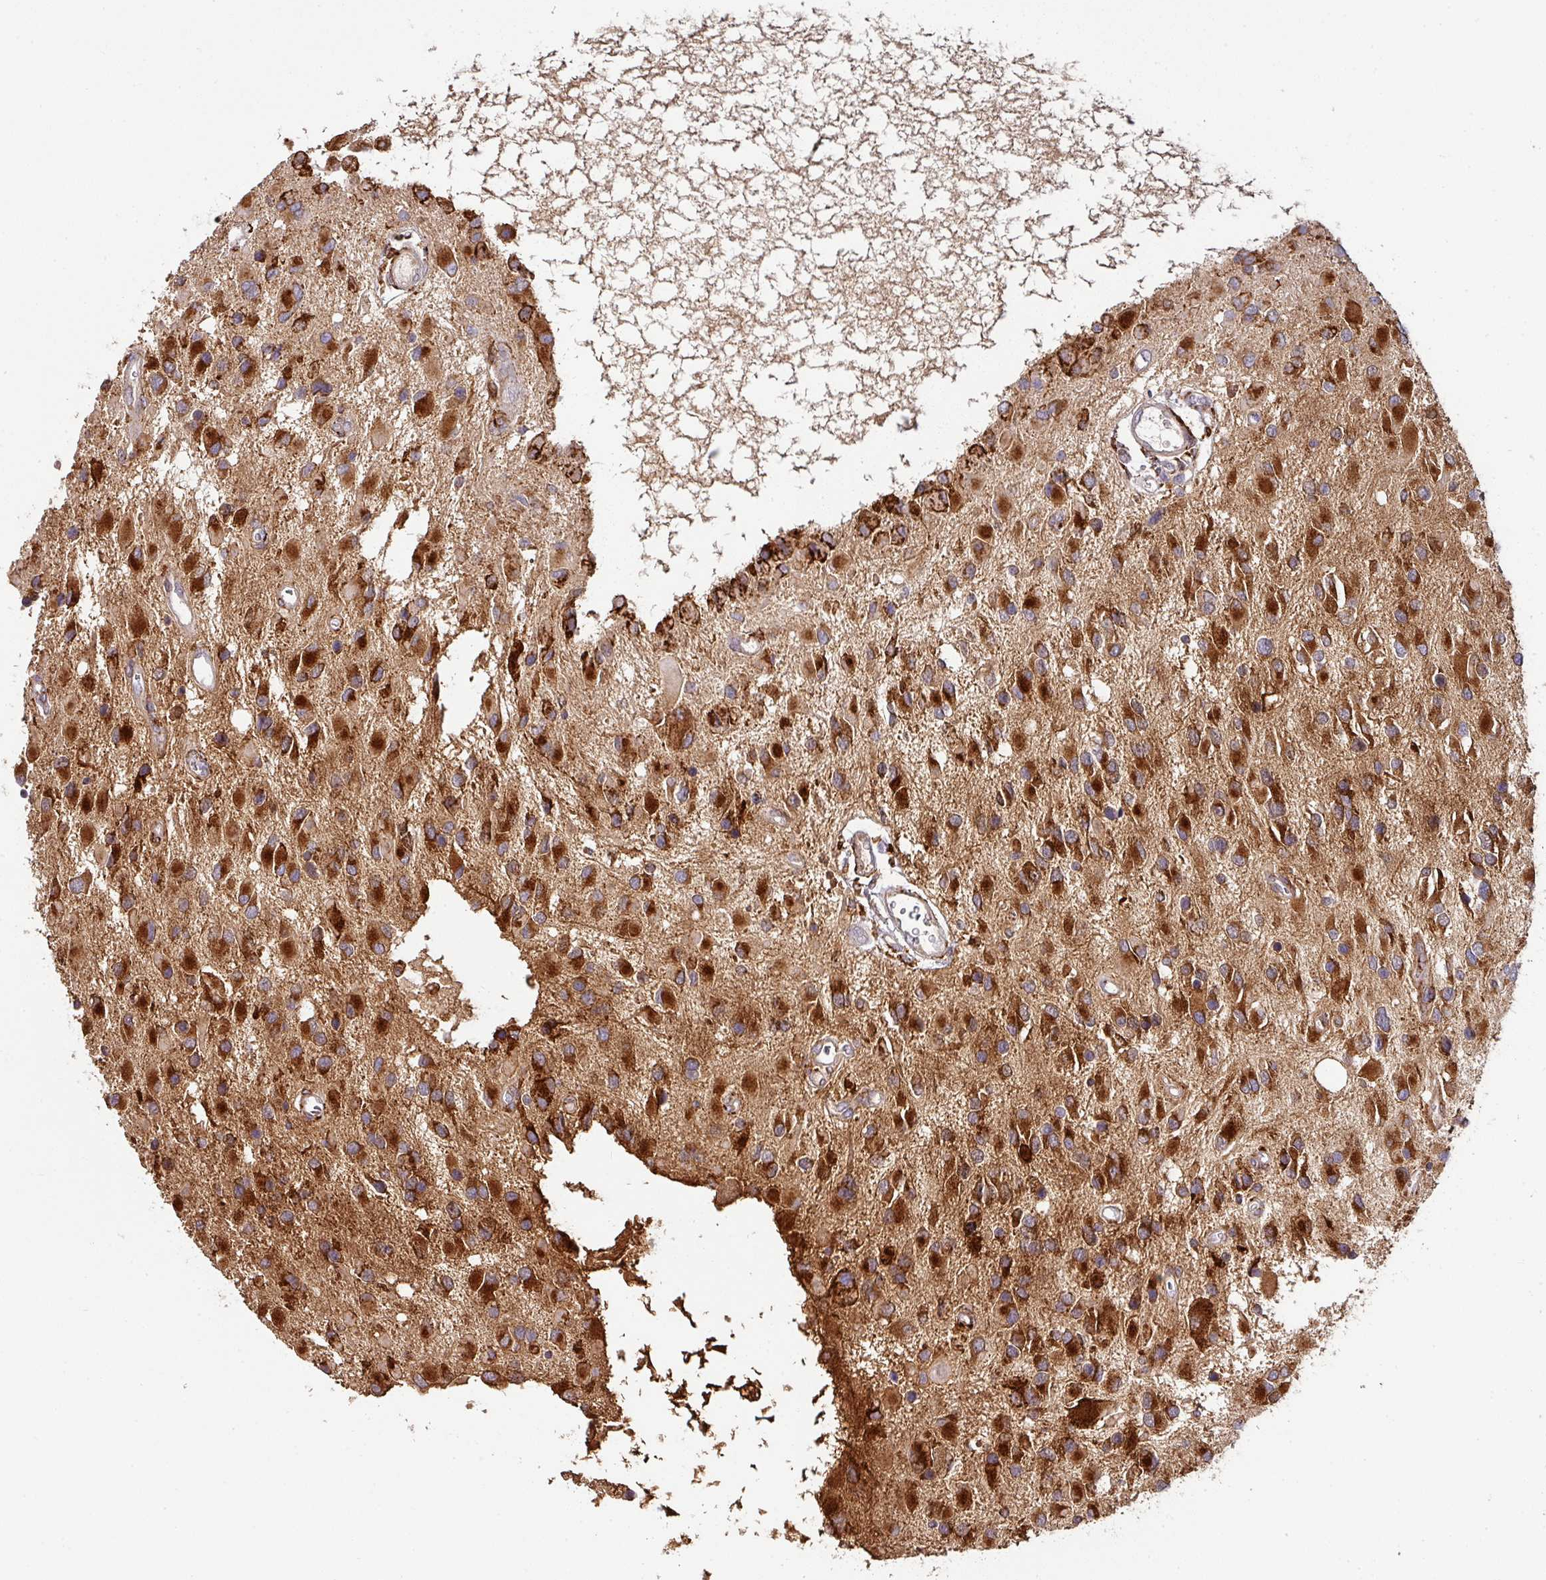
{"staining": {"intensity": "strong", "quantity": ">75%", "location": "cytoplasmic/membranous"}, "tissue": "glioma", "cell_type": "Tumor cells", "image_type": "cancer", "snomed": [{"axis": "morphology", "description": "Glioma, malignant, High grade"}, {"axis": "topography", "description": "Brain"}], "caption": "Tumor cells demonstrate high levels of strong cytoplasmic/membranous expression in approximately >75% of cells in malignant glioma (high-grade).", "gene": "ZNF268", "patient": {"sex": "male", "age": 53}}